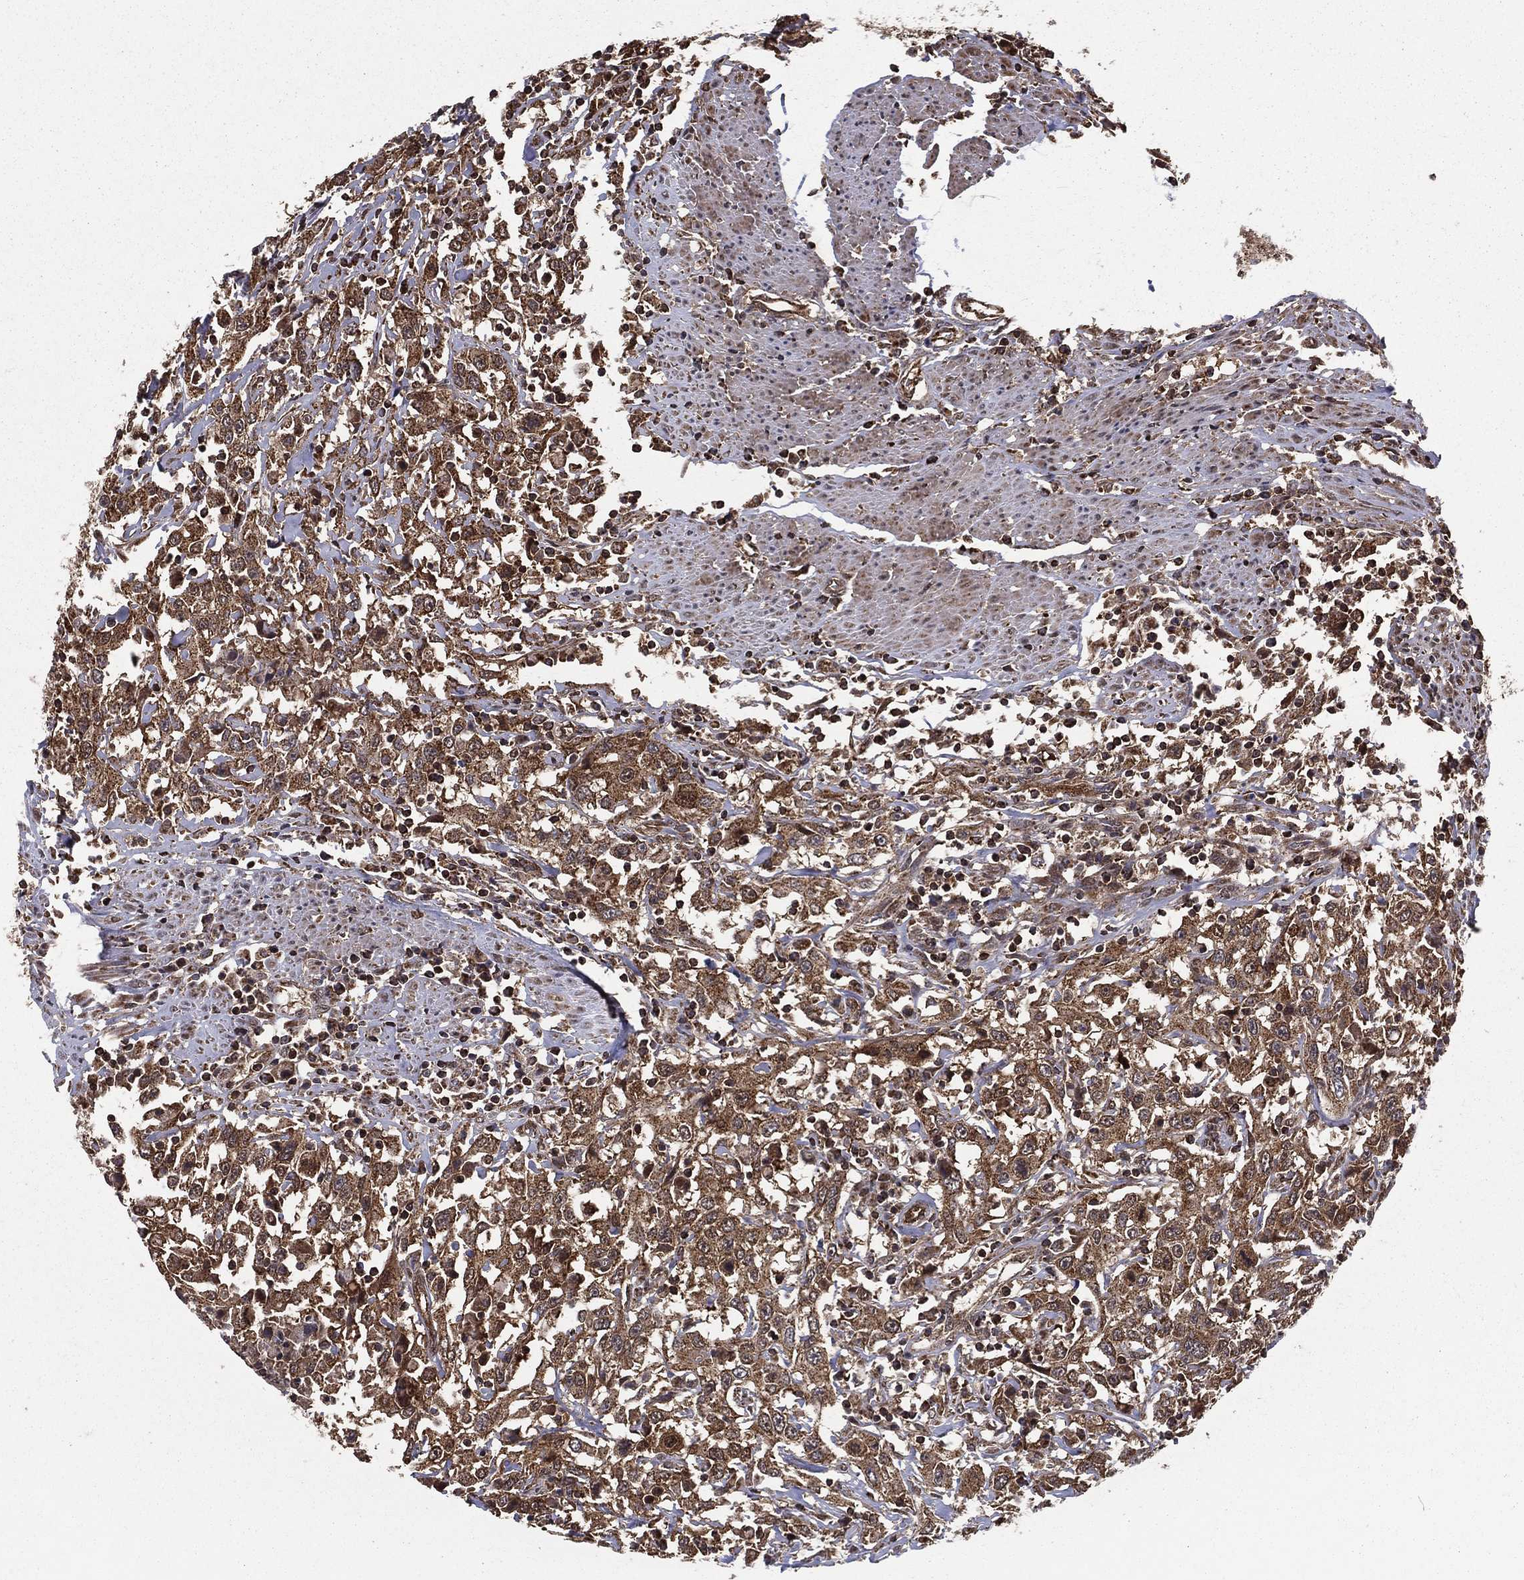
{"staining": {"intensity": "moderate", "quantity": ">75%", "location": "cytoplasmic/membranous"}, "tissue": "urothelial cancer", "cell_type": "Tumor cells", "image_type": "cancer", "snomed": [{"axis": "morphology", "description": "Urothelial carcinoma, High grade"}, {"axis": "topography", "description": "Urinary bladder"}], "caption": "The micrograph reveals a brown stain indicating the presence of a protein in the cytoplasmic/membranous of tumor cells in urothelial cancer.", "gene": "RIGI", "patient": {"sex": "male", "age": 61}}